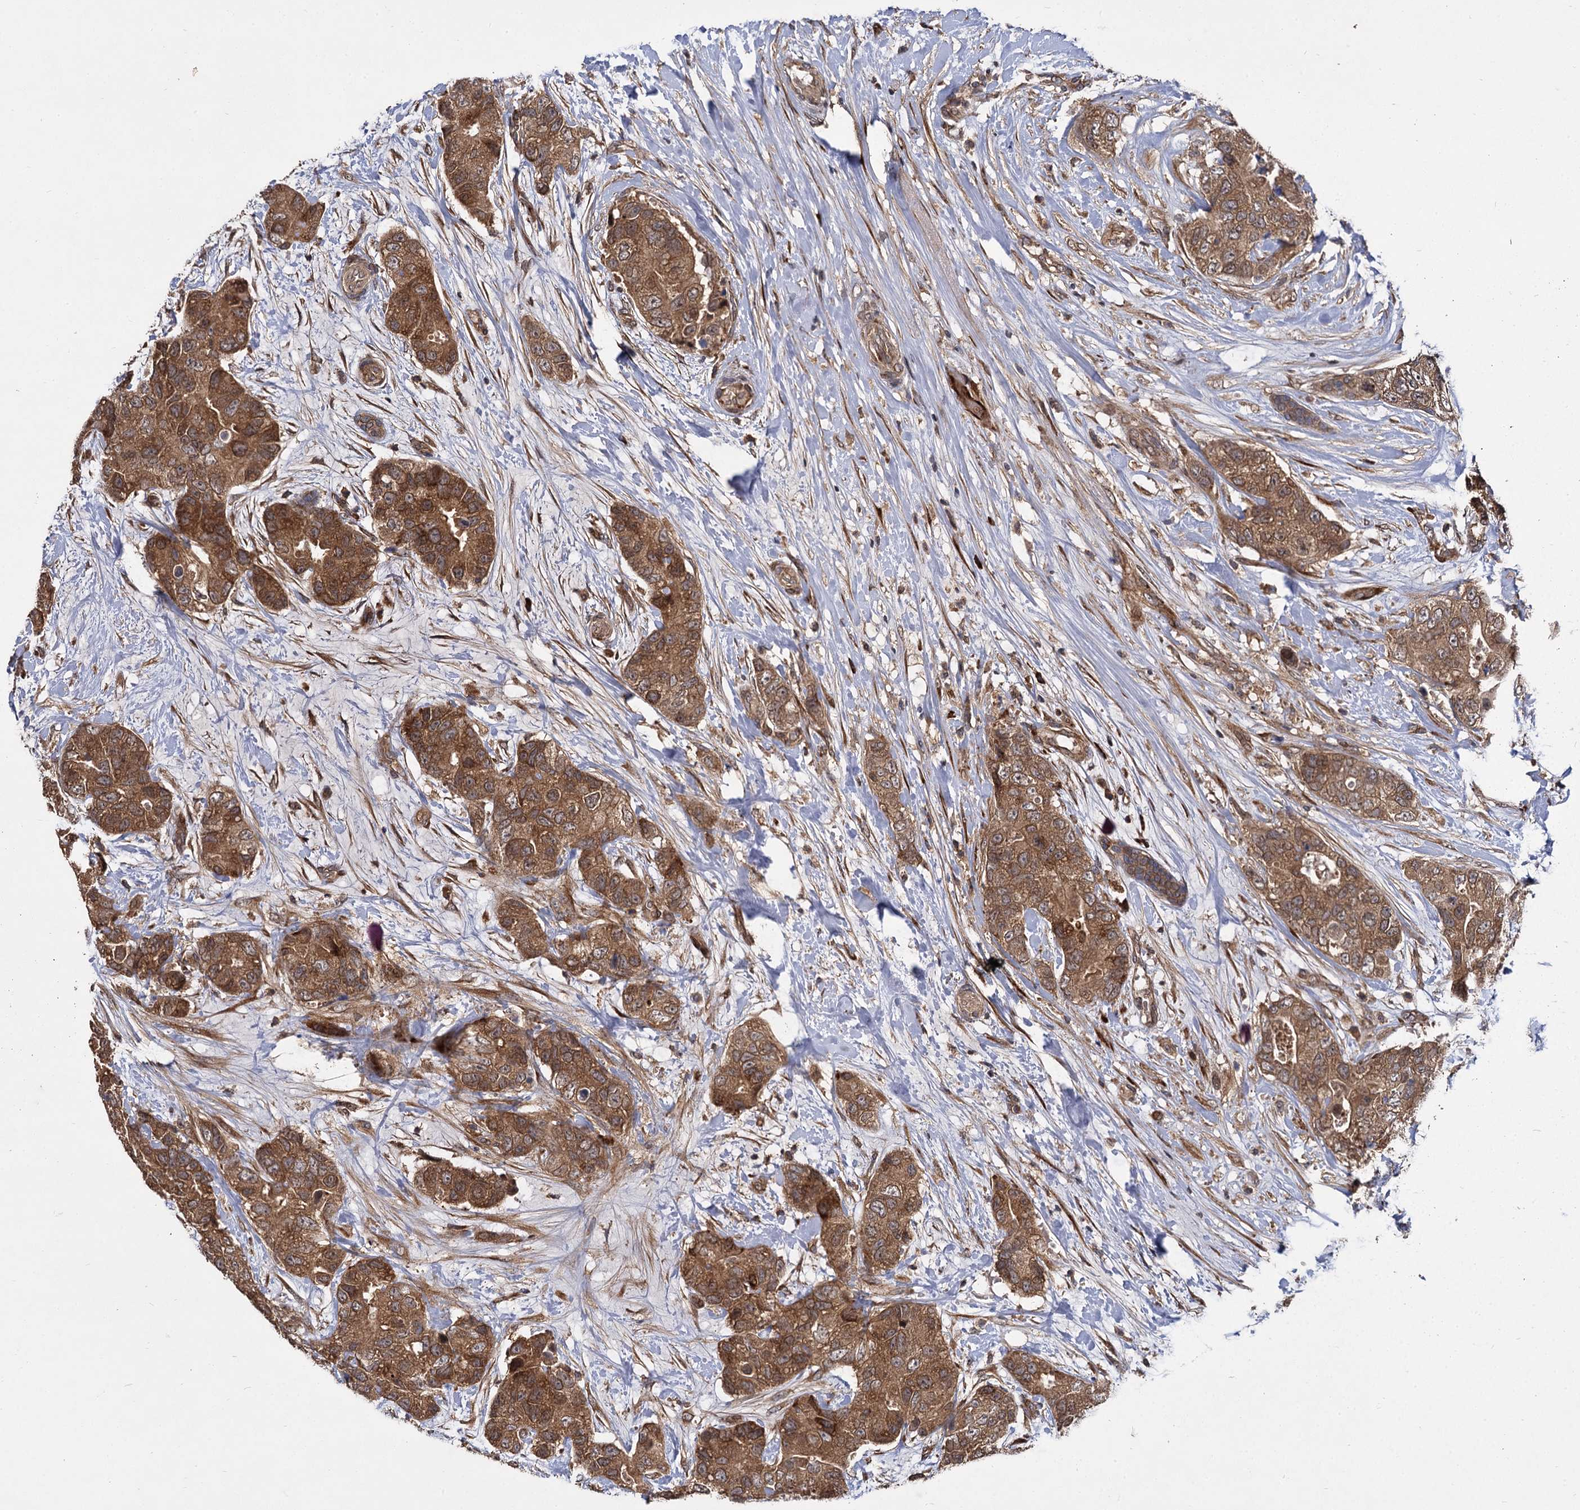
{"staining": {"intensity": "moderate", "quantity": ">75%", "location": "cytoplasmic/membranous"}, "tissue": "breast cancer", "cell_type": "Tumor cells", "image_type": "cancer", "snomed": [{"axis": "morphology", "description": "Duct carcinoma"}, {"axis": "topography", "description": "Breast"}], "caption": "IHC of intraductal carcinoma (breast) displays medium levels of moderate cytoplasmic/membranous positivity in approximately >75% of tumor cells. (brown staining indicates protein expression, while blue staining denotes nuclei).", "gene": "INPPL1", "patient": {"sex": "female", "age": 62}}